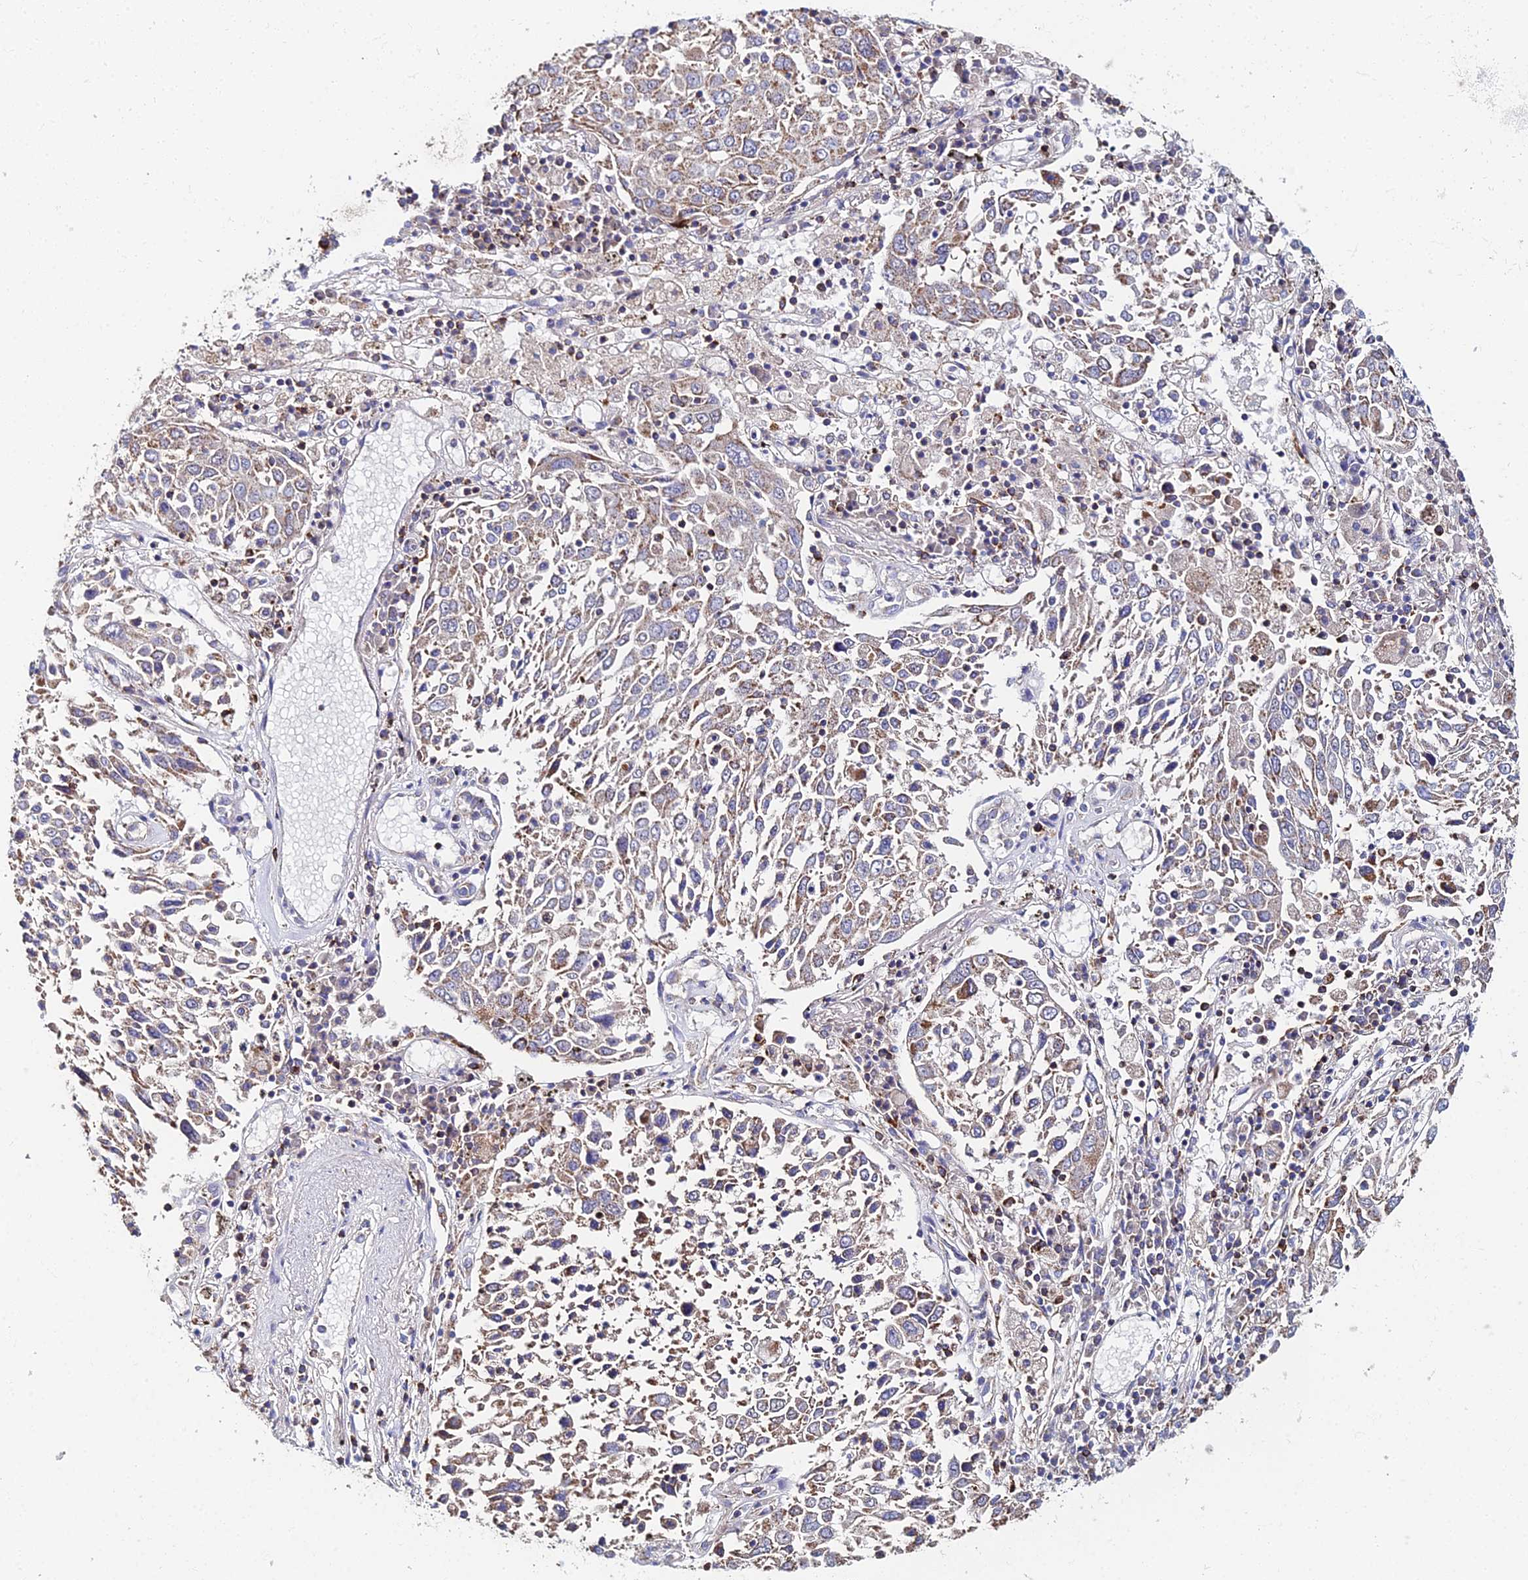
{"staining": {"intensity": "moderate", "quantity": ">75%", "location": "cytoplasmic/membranous"}, "tissue": "lung cancer", "cell_type": "Tumor cells", "image_type": "cancer", "snomed": [{"axis": "morphology", "description": "Squamous cell carcinoma, NOS"}, {"axis": "topography", "description": "Lung"}], "caption": "This micrograph displays immunohistochemistry (IHC) staining of human lung cancer, with medium moderate cytoplasmic/membranous expression in approximately >75% of tumor cells.", "gene": "SPOCK2", "patient": {"sex": "male", "age": 65}}